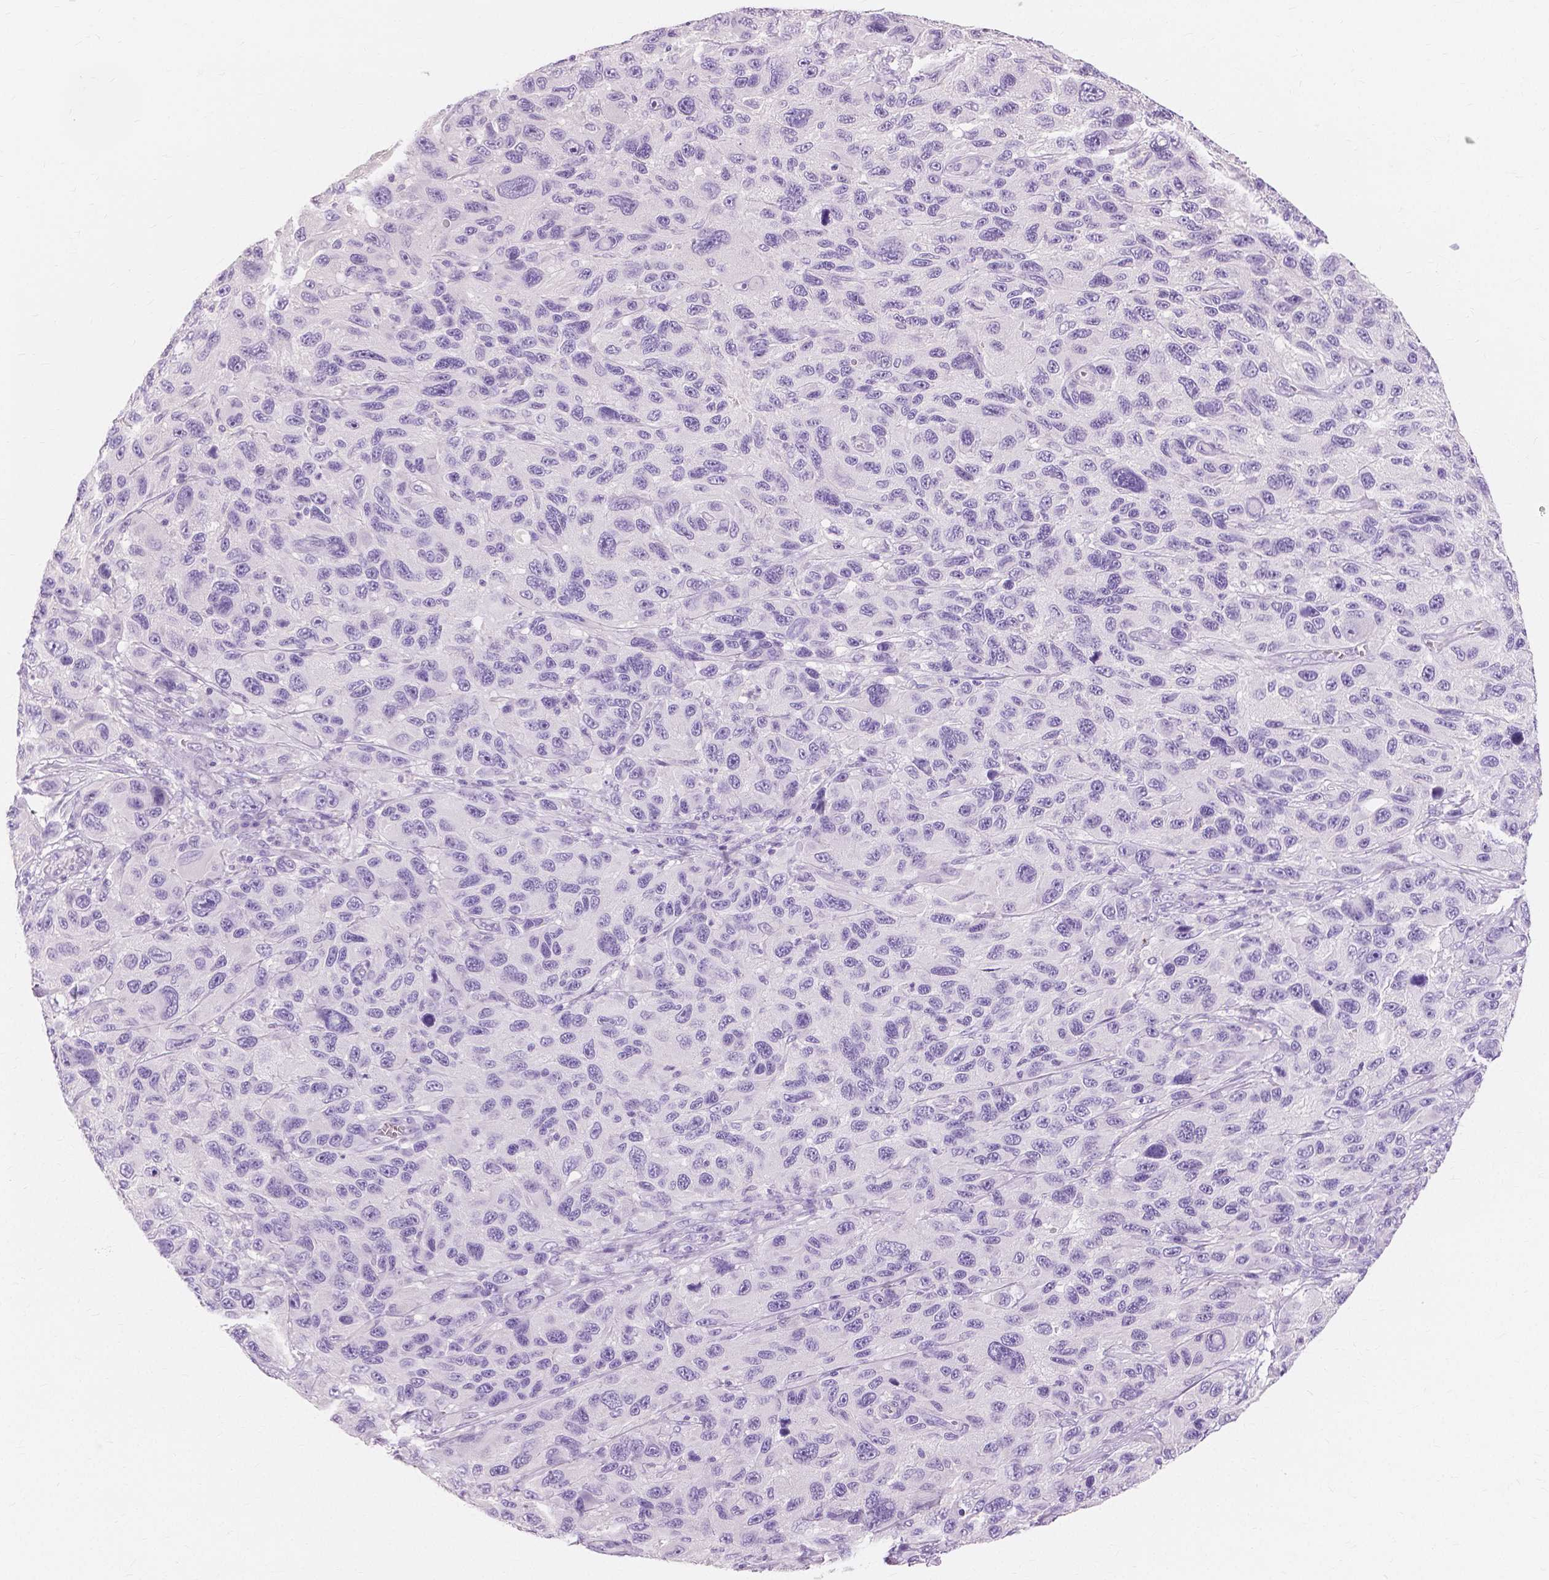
{"staining": {"intensity": "negative", "quantity": "none", "location": "none"}, "tissue": "melanoma", "cell_type": "Tumor cells", "image_type": "cancer", "snomed": [{"axis": "morphology", "description": "Malignant melanoma, NOS"}, {"axis": "topography", "description": "Skin"}], "caption": "Tumor cells show no significant expression in malignant melanoma.", "gene": "MUC12", "patient": {"sex": "male", "age": 53}}